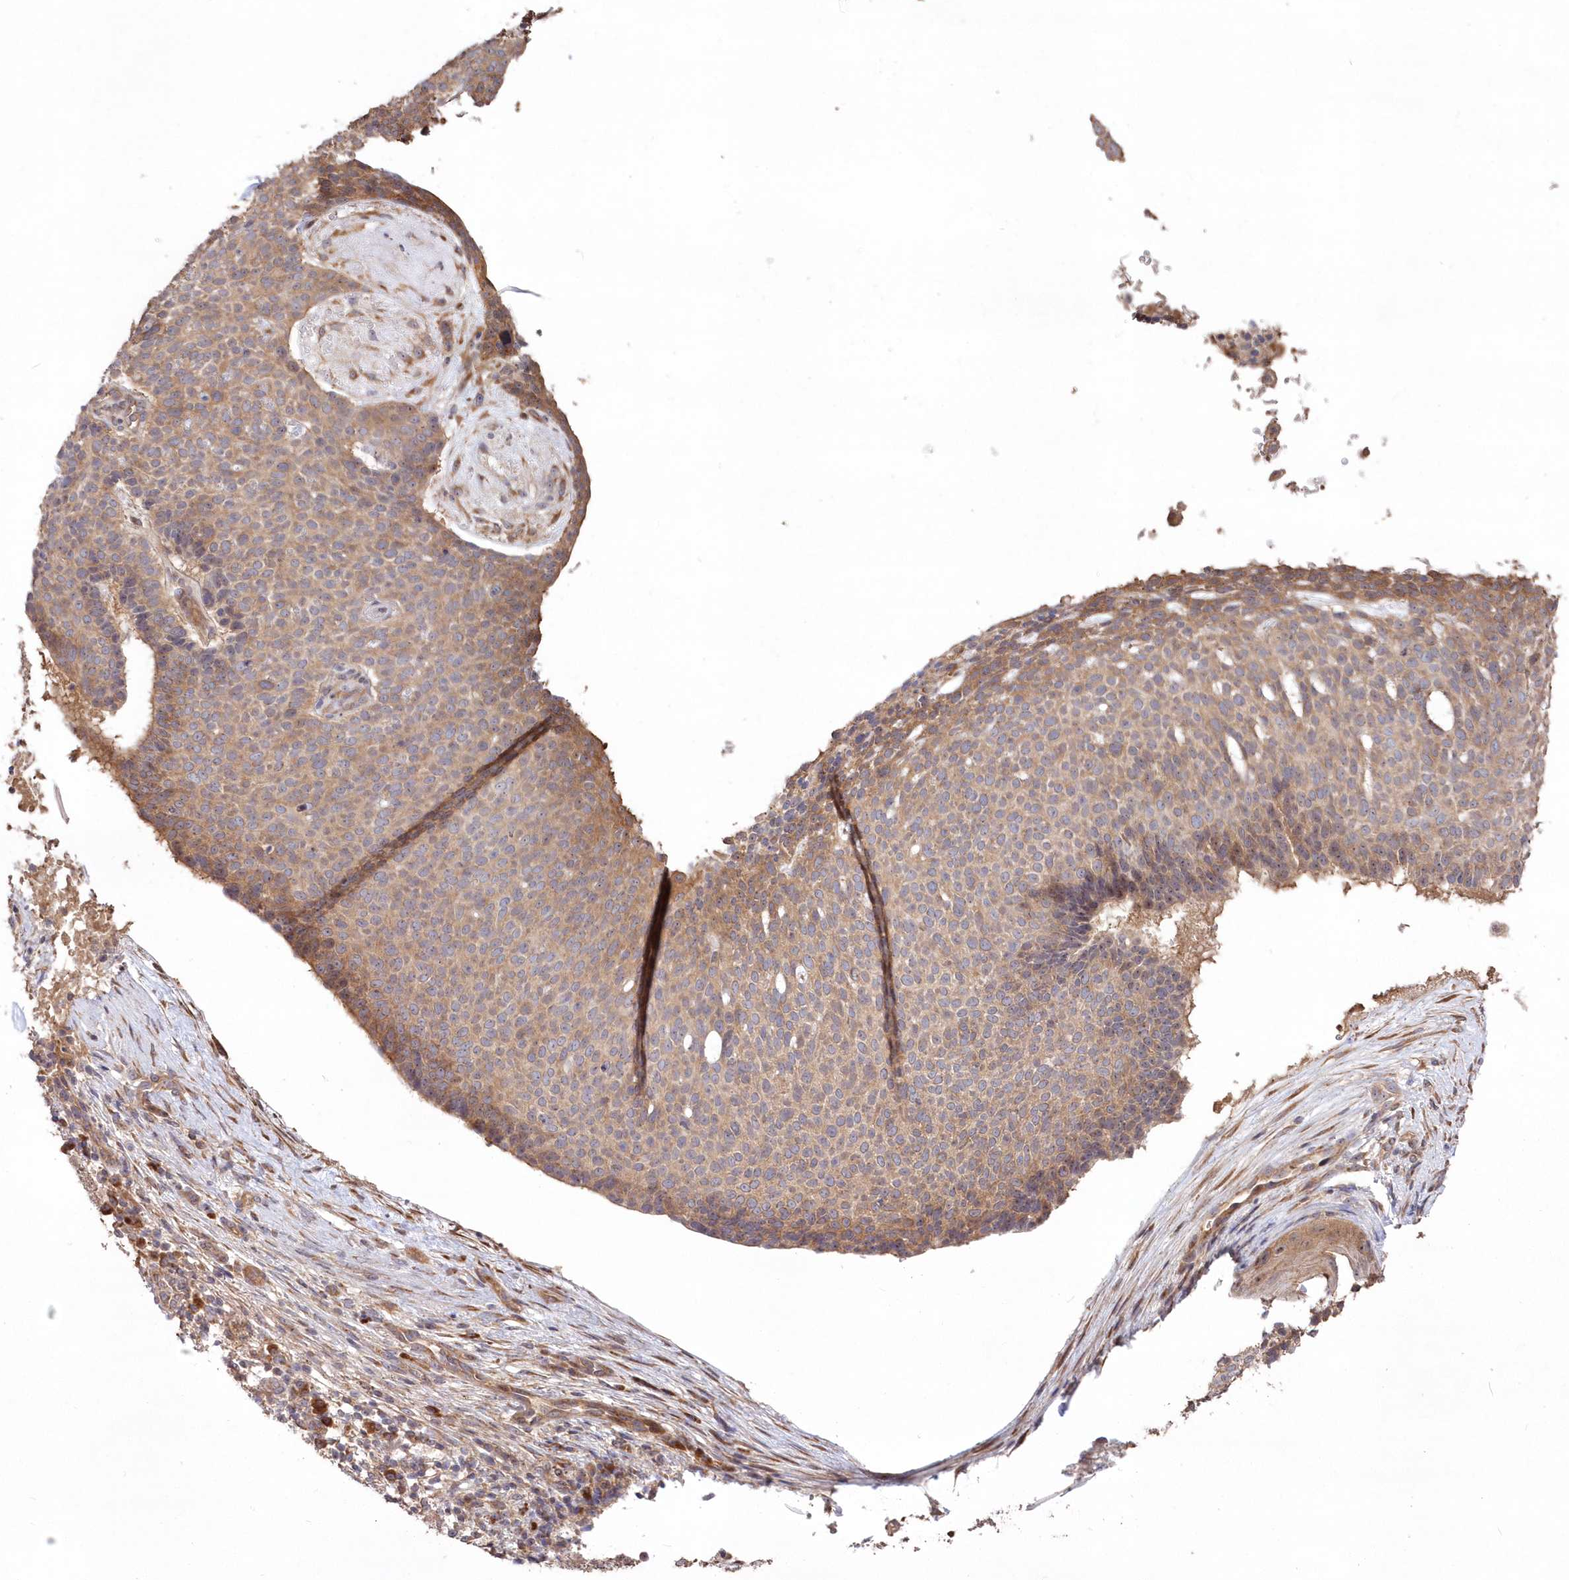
{"staining": {"intensity": "weak", "quantity": ">75%", "location": "cytoplasmic/membranous"}, "tissue": "skin cancer", "cell_type": "Tumor cells", "image_type": "cancer", "snomed": [{"axis": "morphology", "description": "Normal tissue, NOS"}, {"axis": "morphology", "description": "Basal cell carcinoma"}, {"axis": "topography", "description": "Skin"}], "caption": "Immunohistochemical staining of skin basal cell carcinoma displays low levels of weak cytoplasmic/membranous protein positivity in approximately >75% of tumor cells.", "gene": "TBCA", "patient": {"sex": "male", "age": 50}}